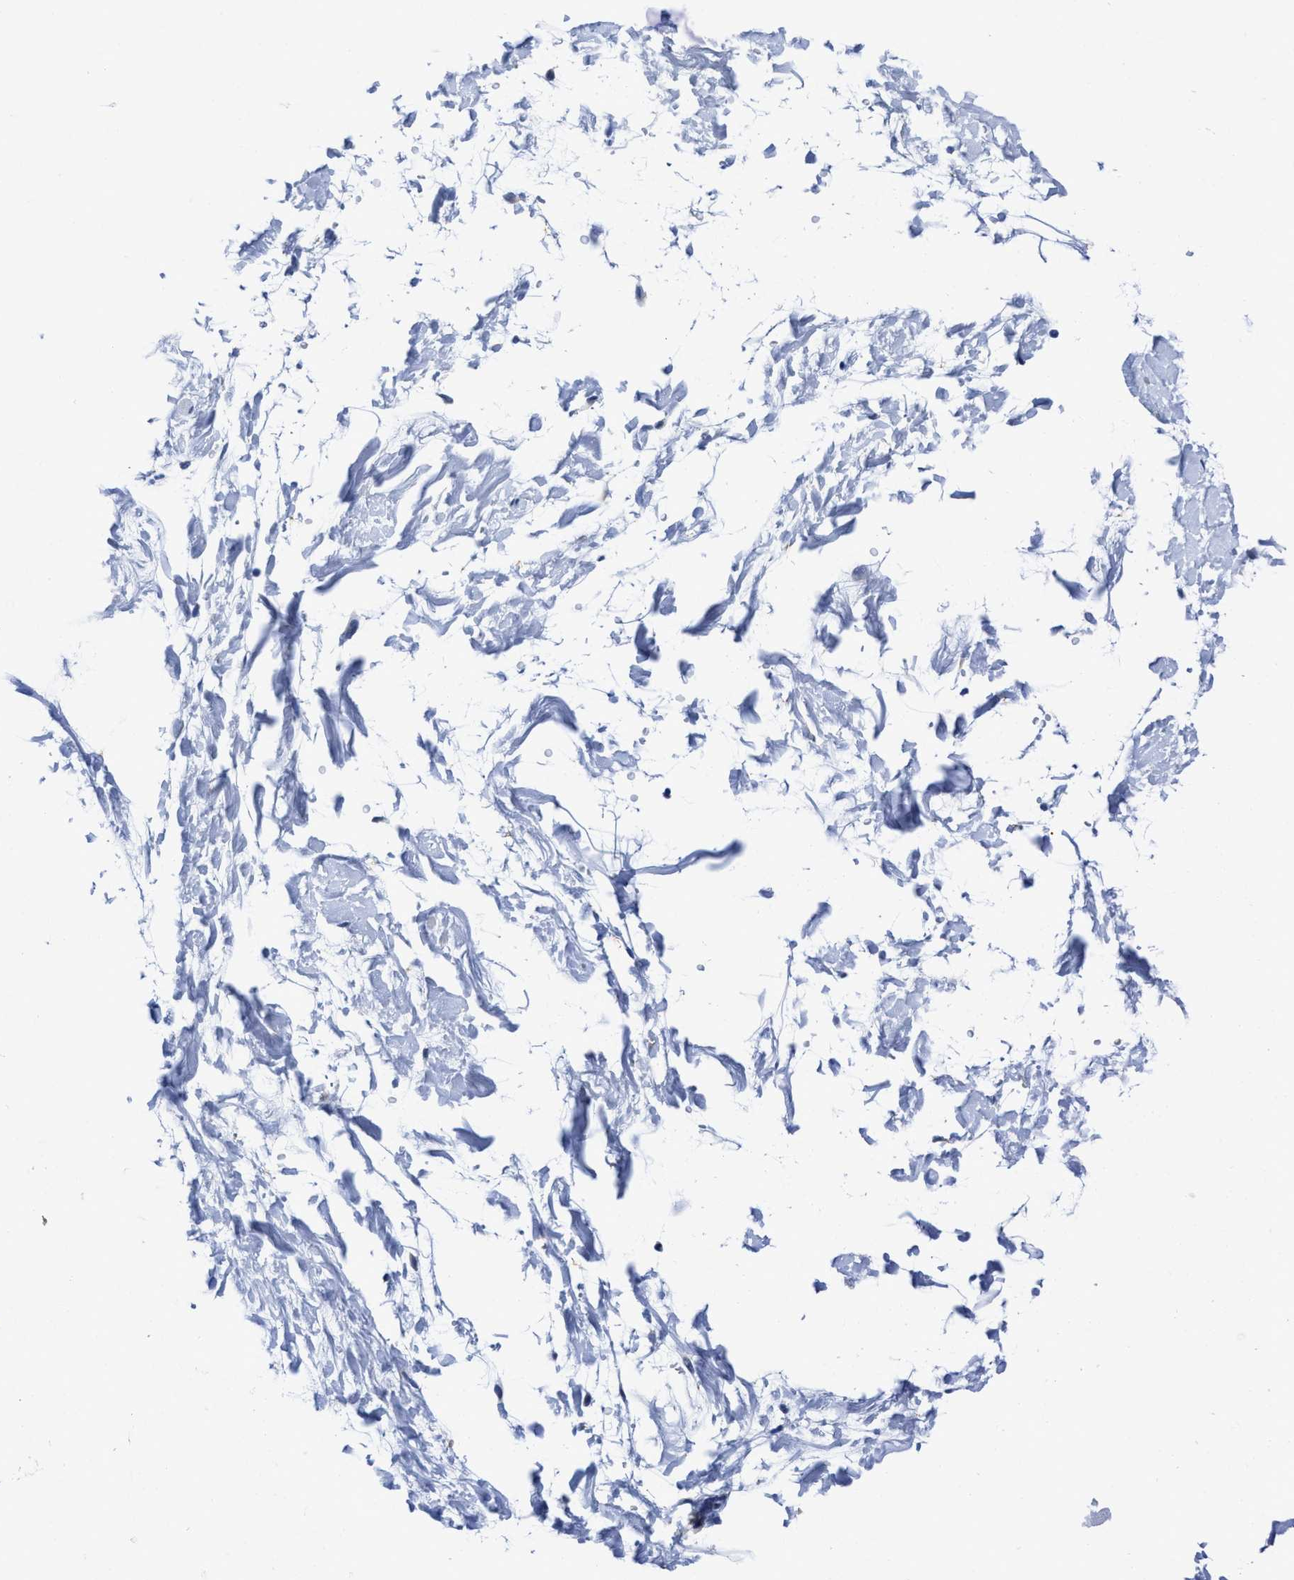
{"staining": {"intensity": "negative", "quantity": "none", "location": "none"}, "tissue": "adipose tissue", "cell_type": "Adipocytes", "image_type": "normal", "snomed": [{"axis": "morphology", "description": "Normal tissue, NOS"}, {"axis": "topography", "description": "Soft tissue"}], "caption": "Human adipose tissue stained for a protein using immunohistochemistry shows no positivity in adipocytes.", "gene": "HOOK1", "patient": {"sex": "male", "age": 72}}